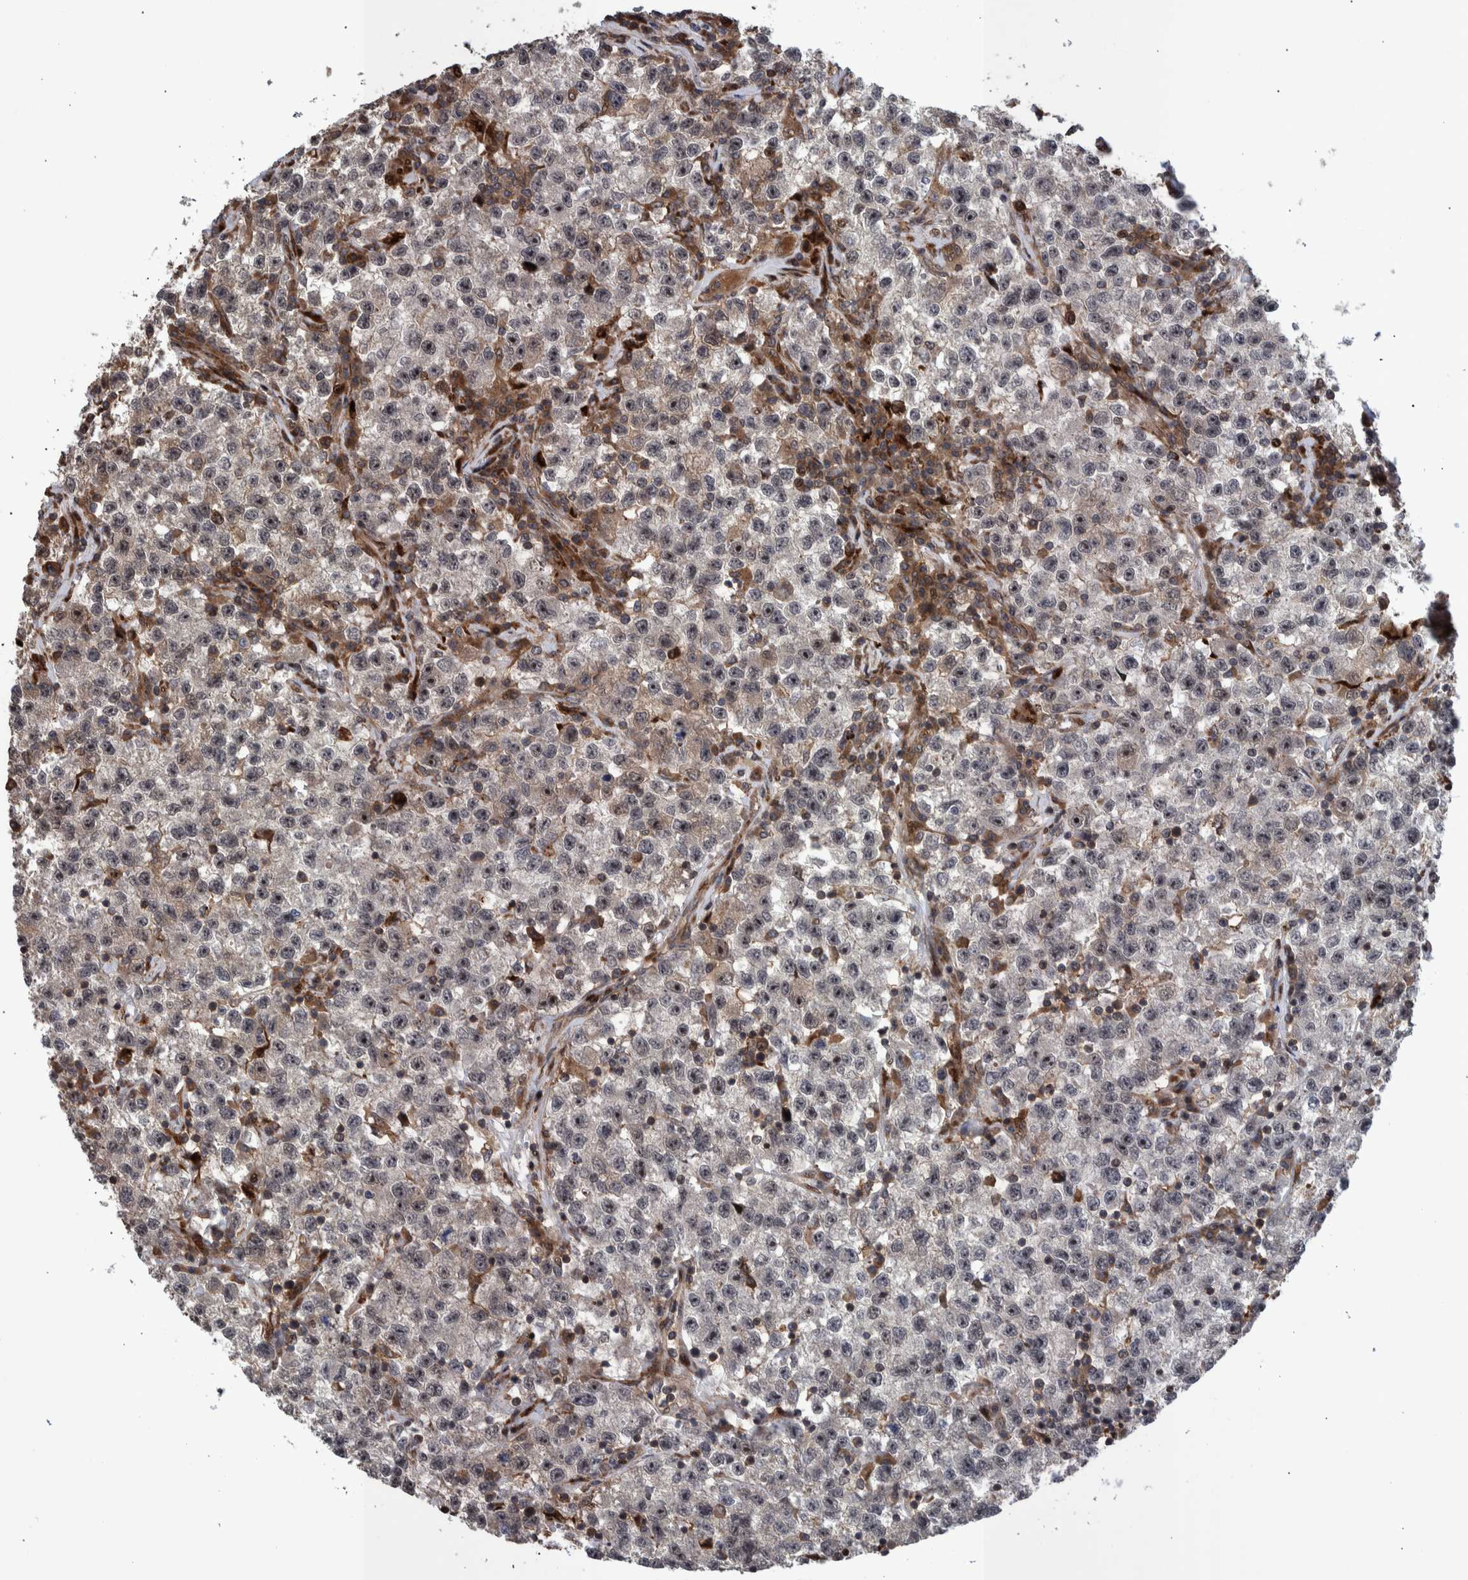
{"staining": {"intensity": "weak", "quantity": "<25%", "location": "nuclear"}, "tissue": "testis cancer", "cell_type": "Tumor cells", "image_type": "cancer", "snomed": [{"axis": "morphology", "description": "Seminoma, NOS"}, {"axis": "topography", "description": "Testis"}], "caption": "Immunohistochemical staining of human testis seminoma reveals no significant expression in tumor cells.", "gene": "SHISA6", "patient": {"sex": "male", "age": 22}}